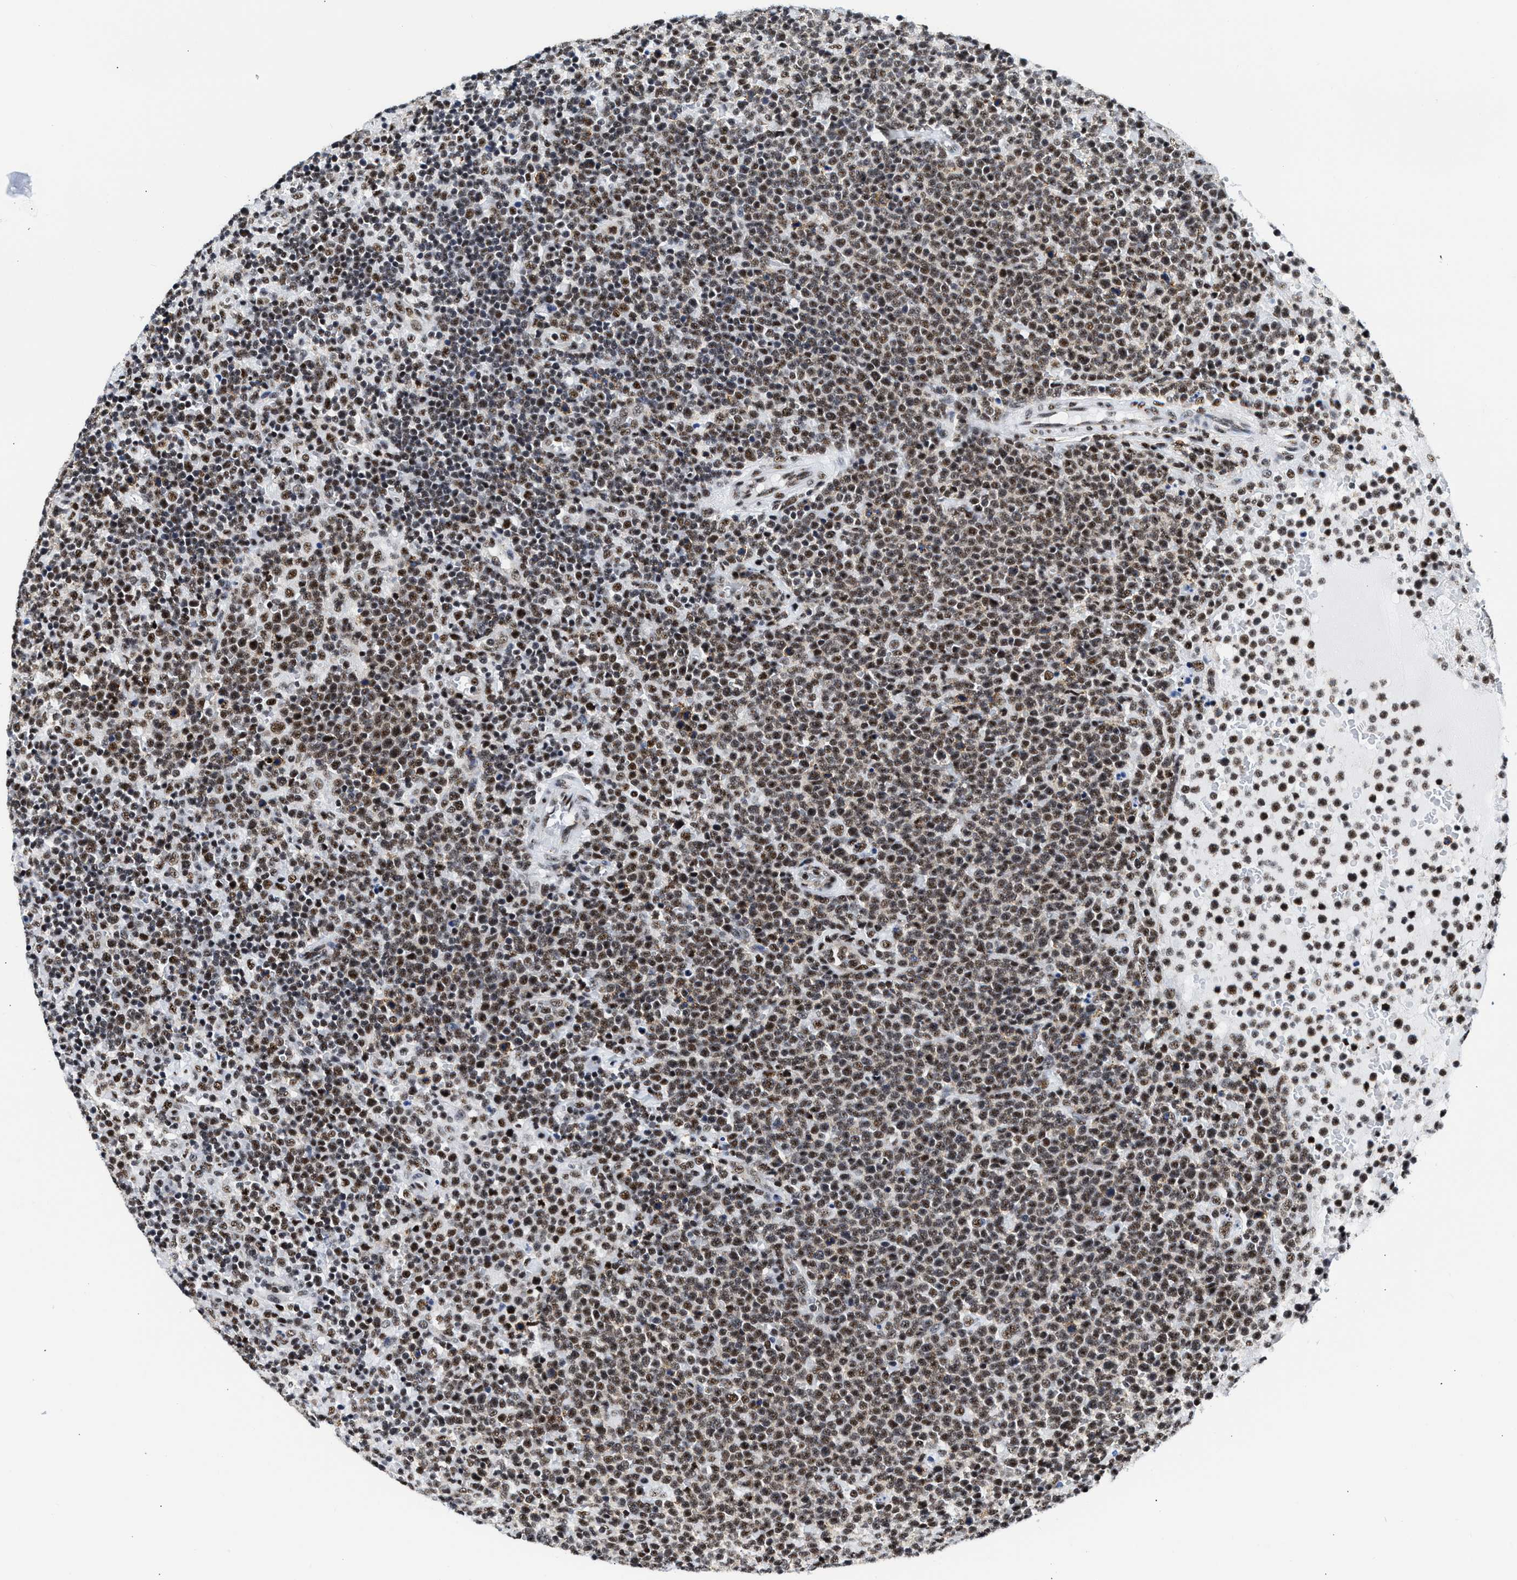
{"staining": {"intensity": "moderate", "quantity": ">75%", "location": "nuclear"}, "tissue": "lymphoma", "cell_type": "Tumor cells", "image_type": "cancer", "snomed": [{"axis": "morphology", "description": "Malignant lymphoma, non-Hodgkin's type, High grade"}, {"axis": "topography", "description": "Lymph node"}], "caption": "Lymphoma tissue reveals moderate nuclear expression in about >75% of tumor cells", "gene": "RBM8A", "patient": {"sex": "male", "age": 61}}